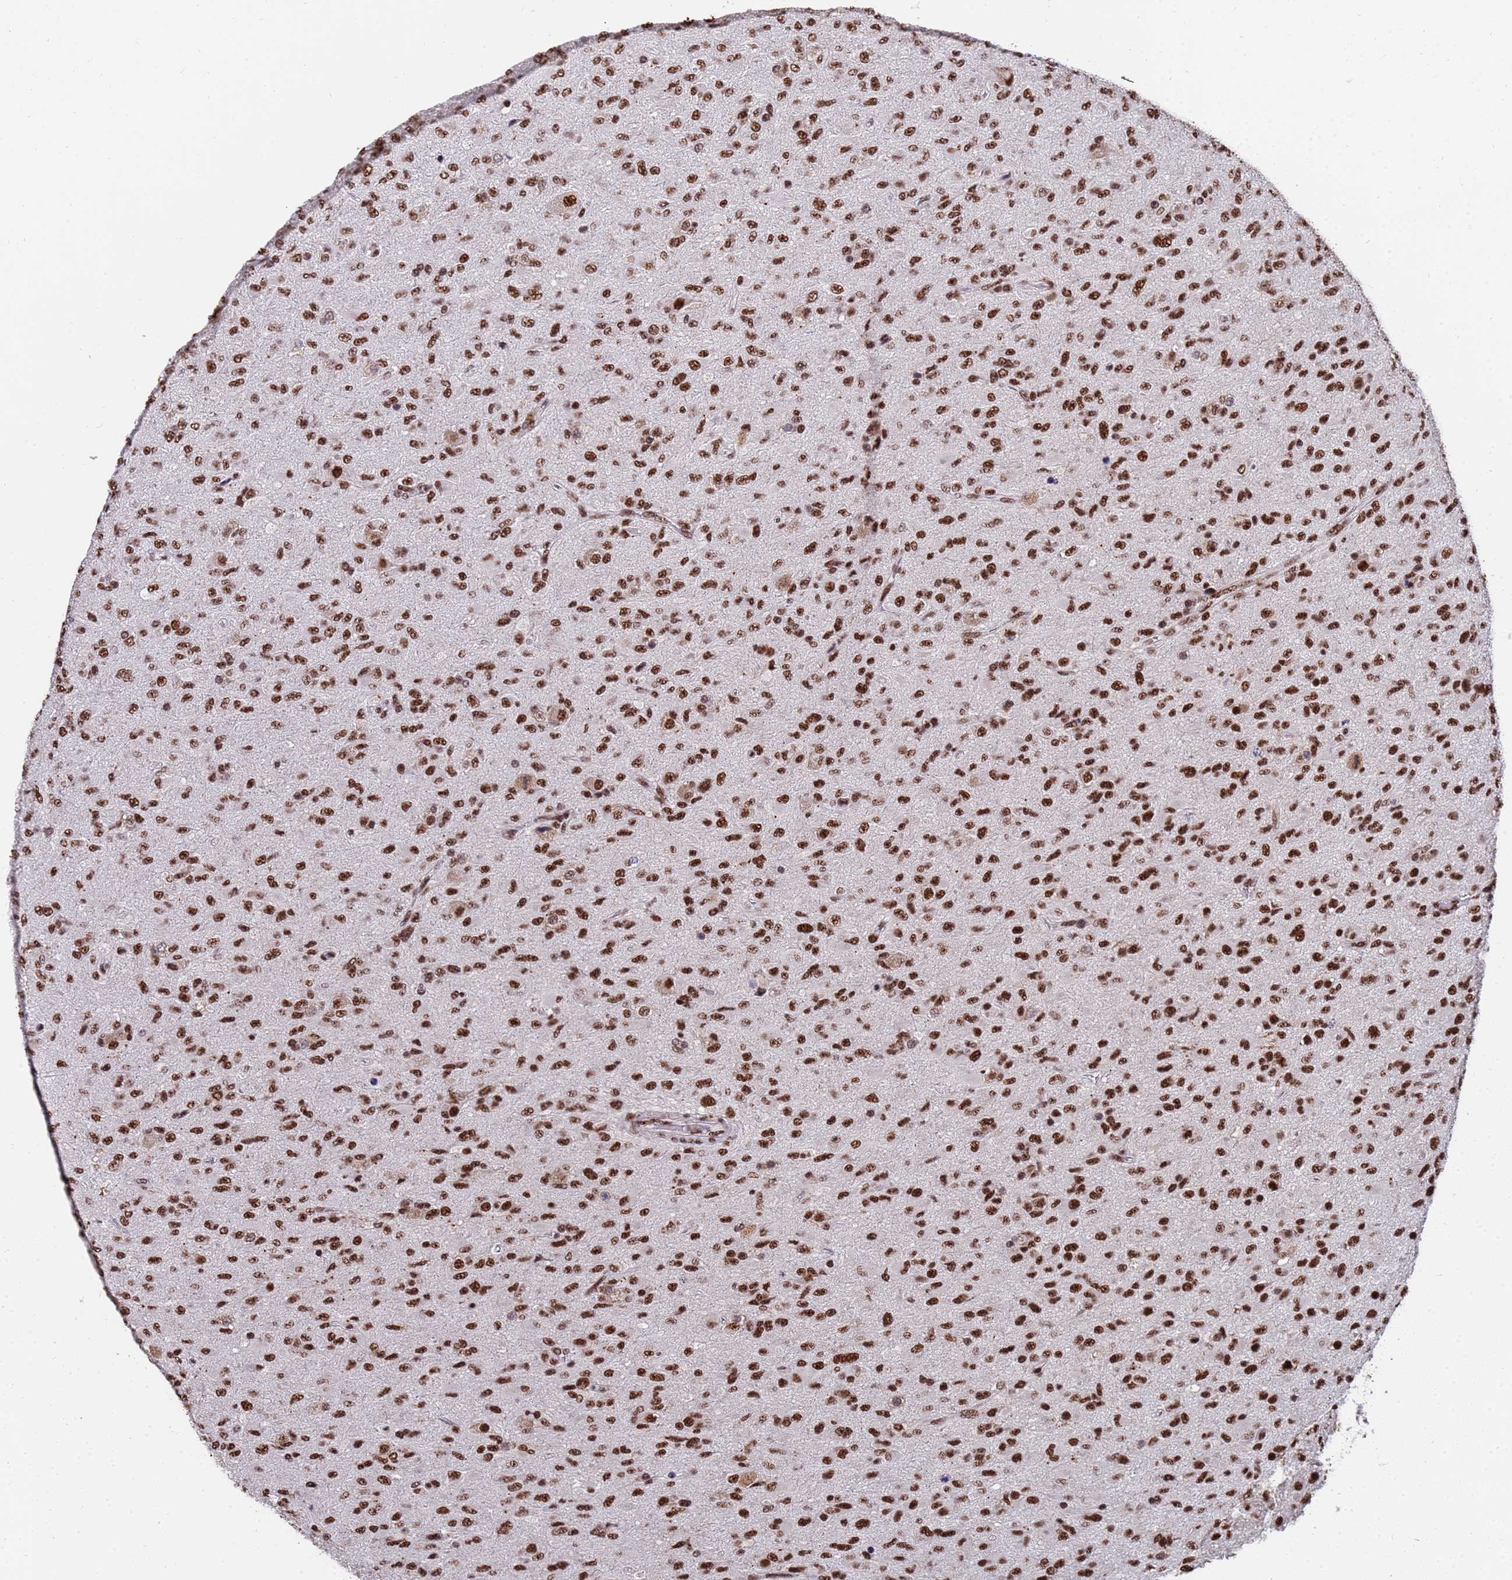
{"staining": {"intensity": "strong", "quantity": ">75%", "location": "nuclear"}, "tissue": "glioma", "cell_type": "Tumor cells", "image_type": "cancer", "snomed": [{"axis": "morphology", "description": "Glioma, malignant, Low grade"}, {"axis": "topography", "description": "Brain"}], "caption": "Immunohistochemistry histopathology image of neoplastic tissue: glioma stained using immunohistochemistry demonstrates high levels of strong protein expression localized specifically in the nuclear of tumor cells, appearing as a nuclear brown color.", "gene": "SF3B2", "patient": {"sex": "male", "age": 65}}